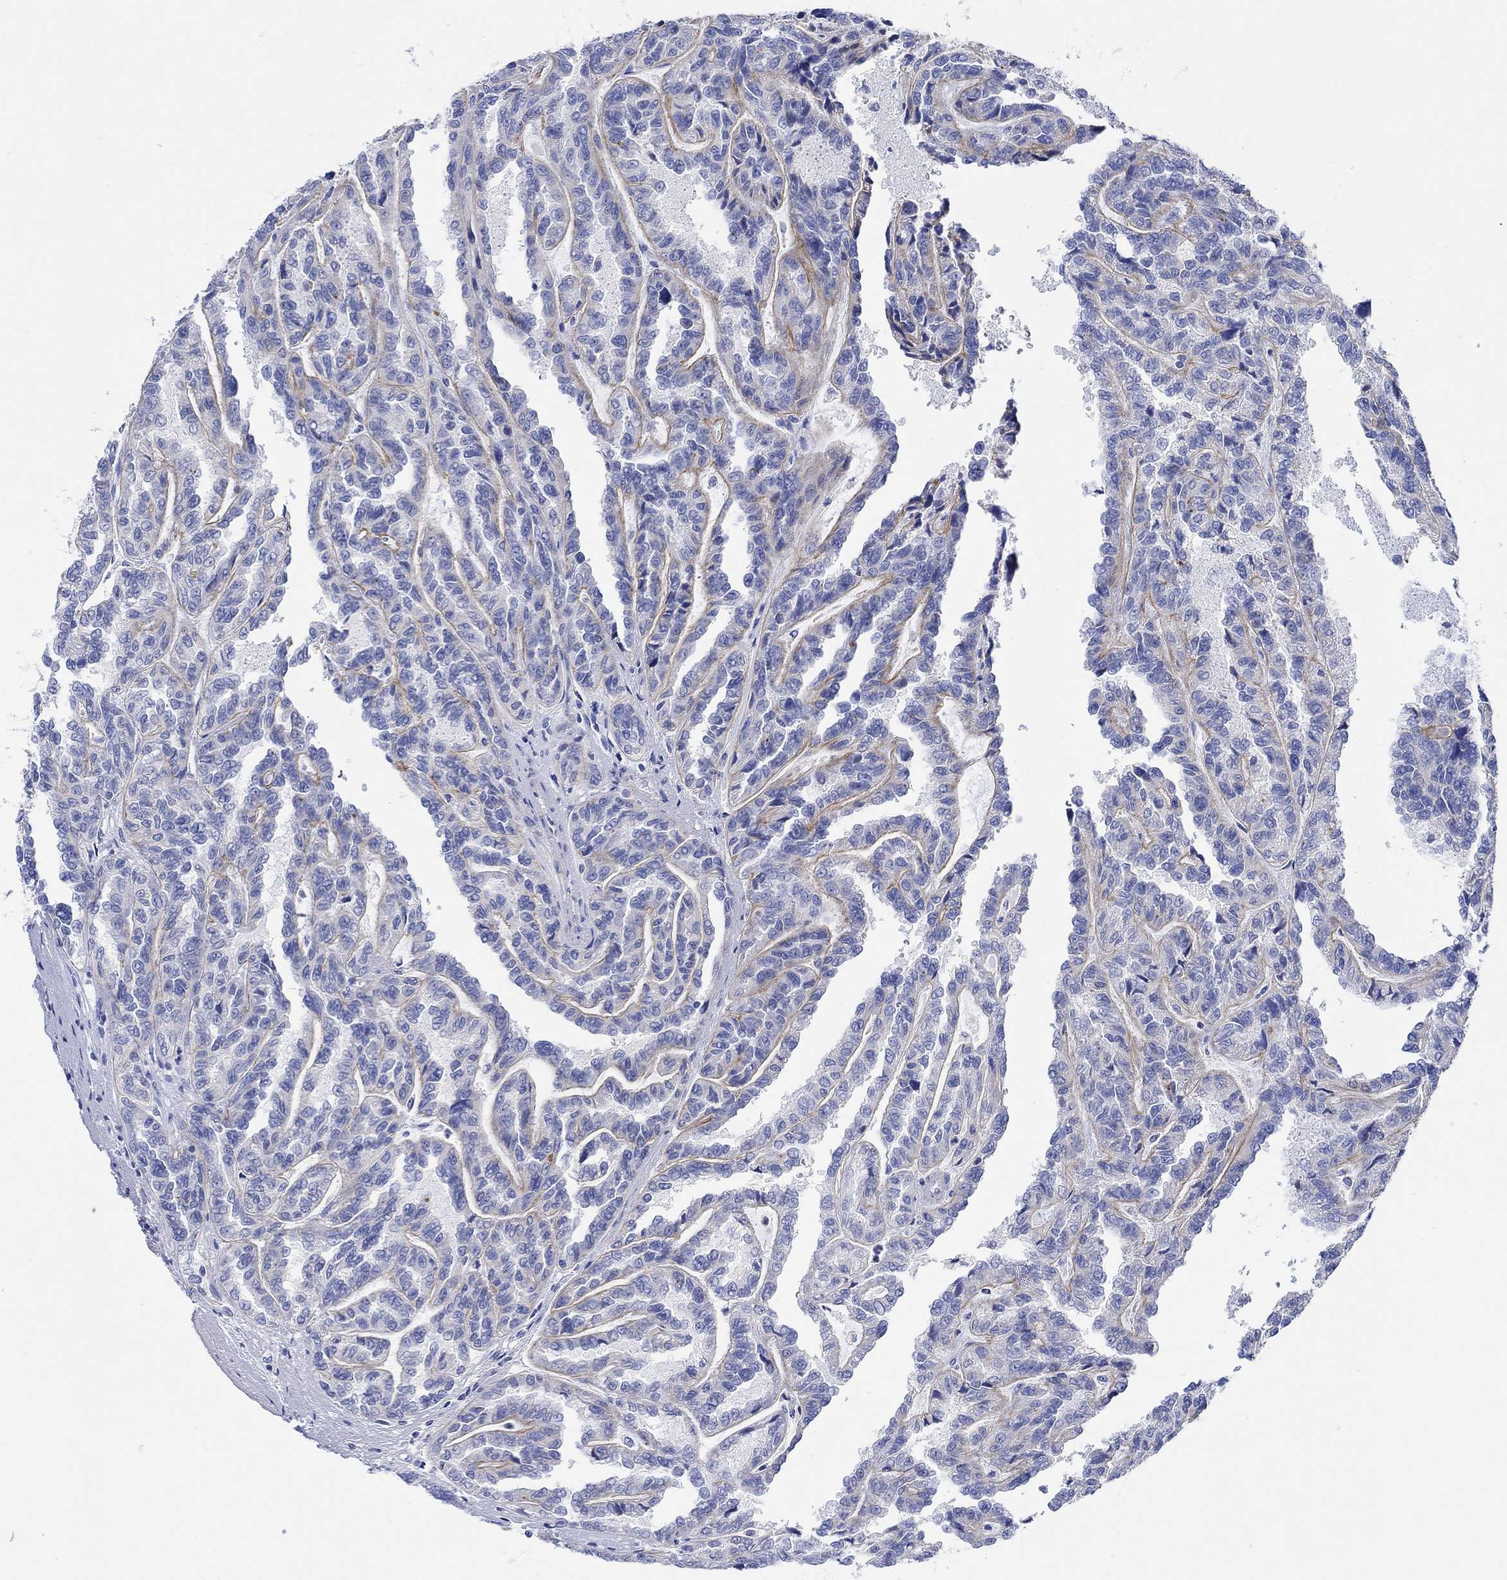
{"staining": {"intensity": "negative", "quantity": "none", "location": "none"}, "tissue": "renal cancer", "cell_type": "Tumor cells", "image_type": "cancer", "snomed": [{"axis": "morphology", "description": "Adenocarcinoma, NOS"}, {"axis": "topography", "description": "Kidney"}], "caption": "Immunohistochemical staining of human renal adenocarcinoma displays no significant positivity in tumor cells. Brightfield microscopy of immunohistochemistry (IHC) stained with DAB (brown) and hematoxylin (blue), captured at high magnification.", "gene": "REEP6", "patient": {"sex": "male", "age": 79}}